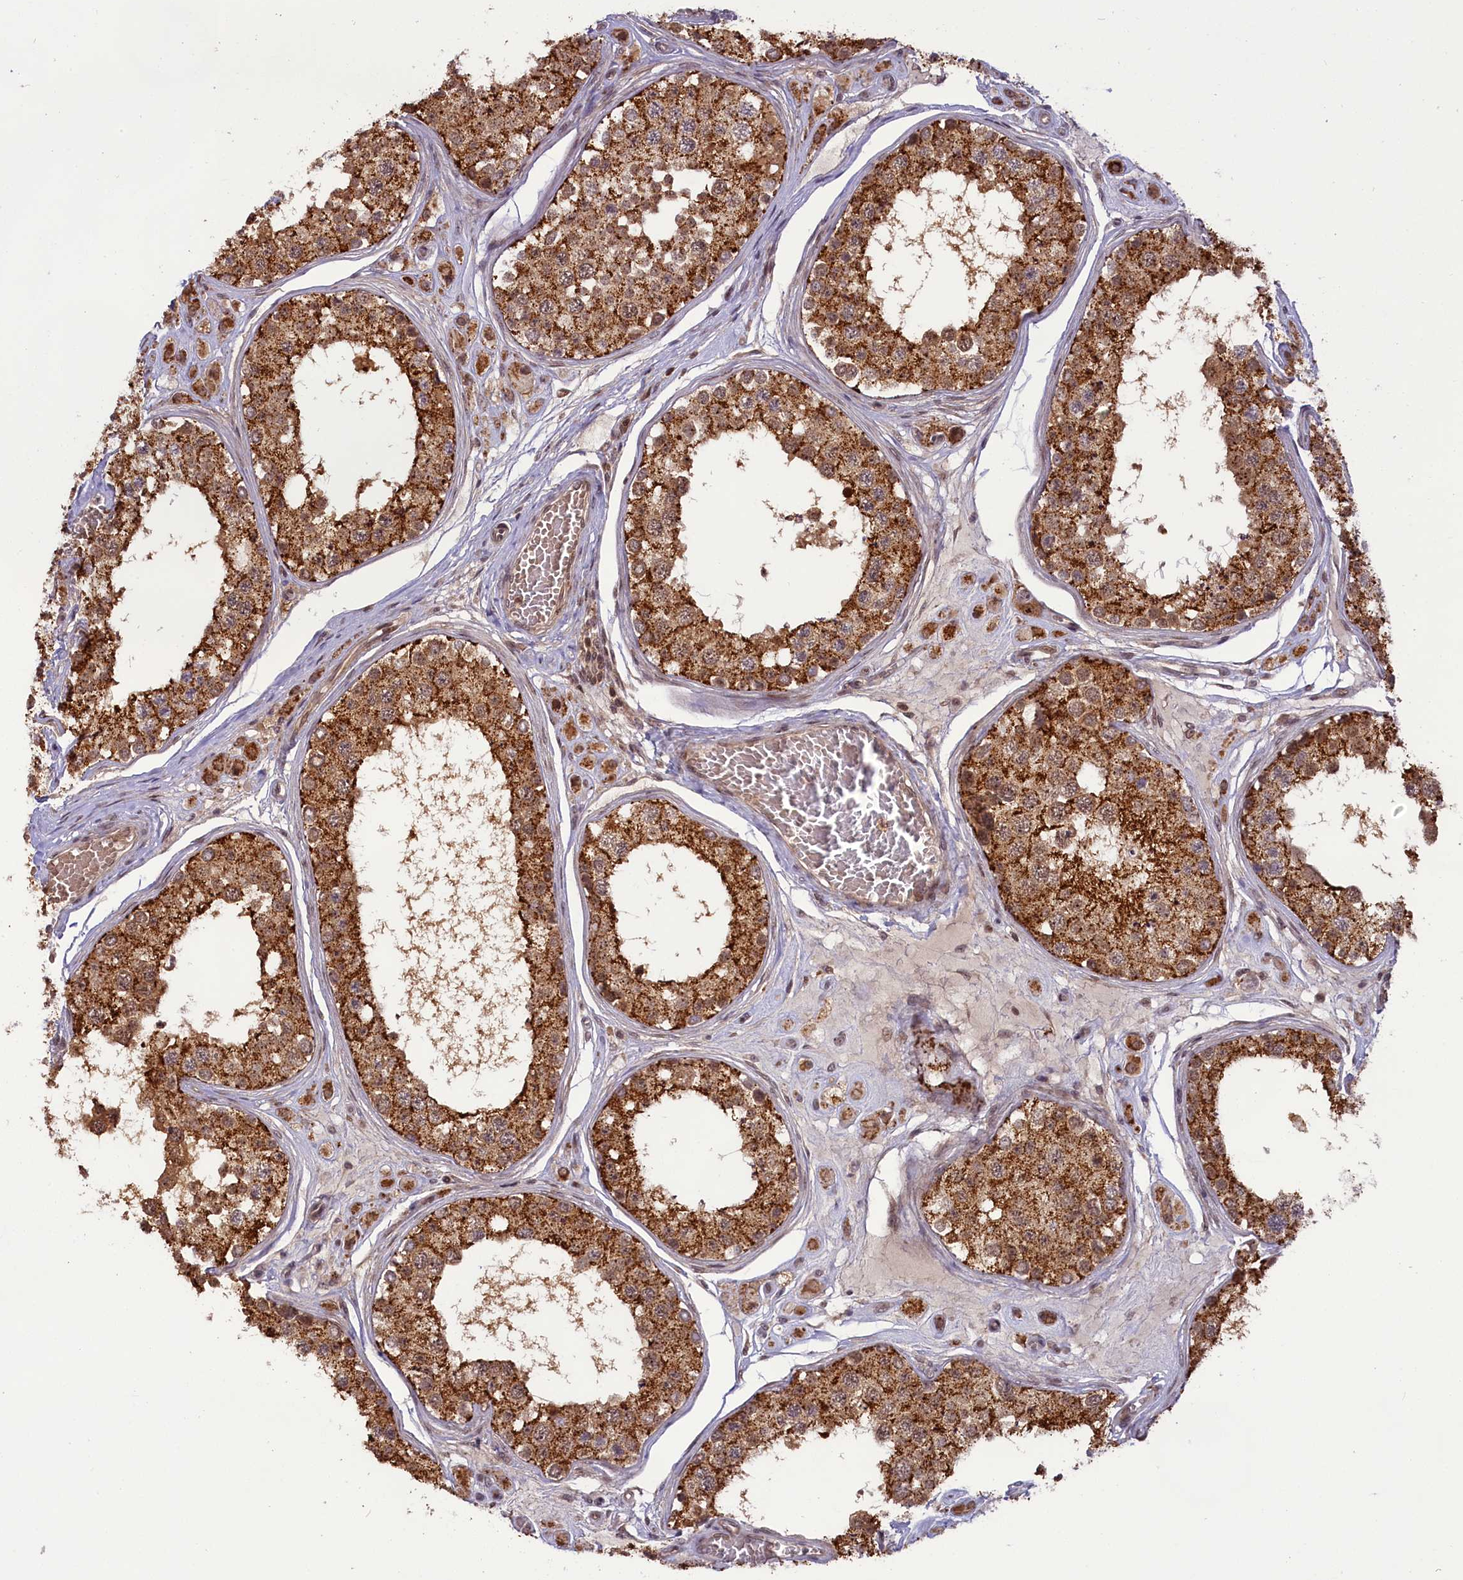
{"staining": {"intensity": "moderate", "quantity": ">75%", "location": "cytoplasmic/membranous,nuclear"}, "tissue": "testis", "cell_type": "Cells in seminiferous ducts", "image_type": "normal", "snomed": [{"axis": "morphology", "description": "Normal tissue, NOS"}, {"axis": "topography", "description": "Testis"}], "caption": "Immunohistochemical staining of unremarkable testis exhibits >75% levels of moderate cytoplasmic/membranous,nuclear protein staining in approximately >75% of cells in seminiferous ducts. (DAB (3,3'-diaminobenzidine) IHC with brightfield microscopy, high magnification).", "gene": "CARD8", "patient": {"sex": "male", "age": 25}}